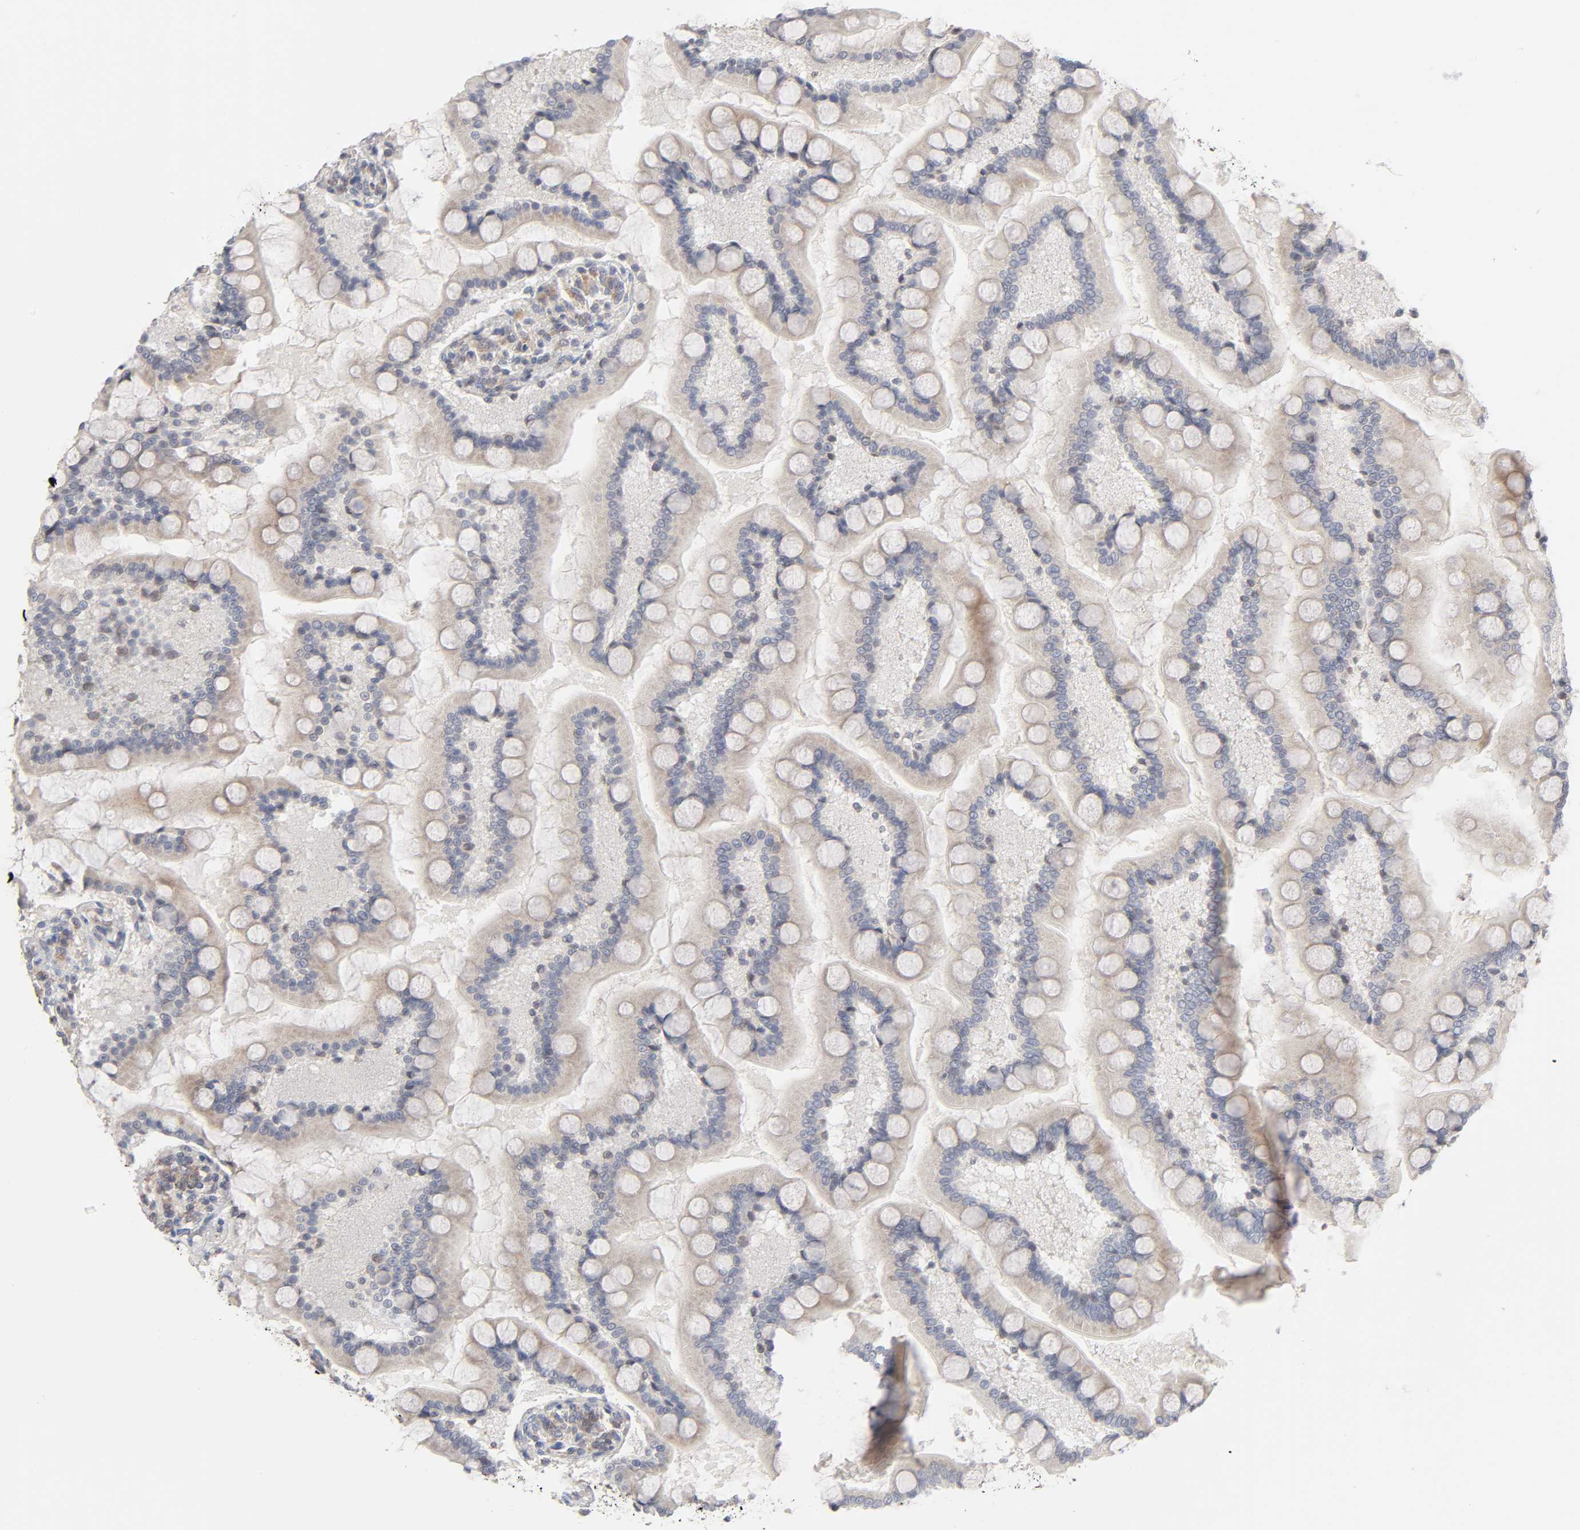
{"staining": {"intensity": "weak", "quantity": ">75%", "location": "cytoplasmic/membranous"}, "tissue": "small intestine", "cell_type": "Glandular cells", "image_type": "normal", "snomed": [{"axis": "morphology", "description": "Normal tissue, NOS"}, {"axis": "topography", "description": "Small intestine"}], "caption": "Small intestine stained for a protein displays weak cytoplasmic/membranous positivity in glandular cells.", "gene": "IL4R", "patient": {"sex": "male", "age": 41}}